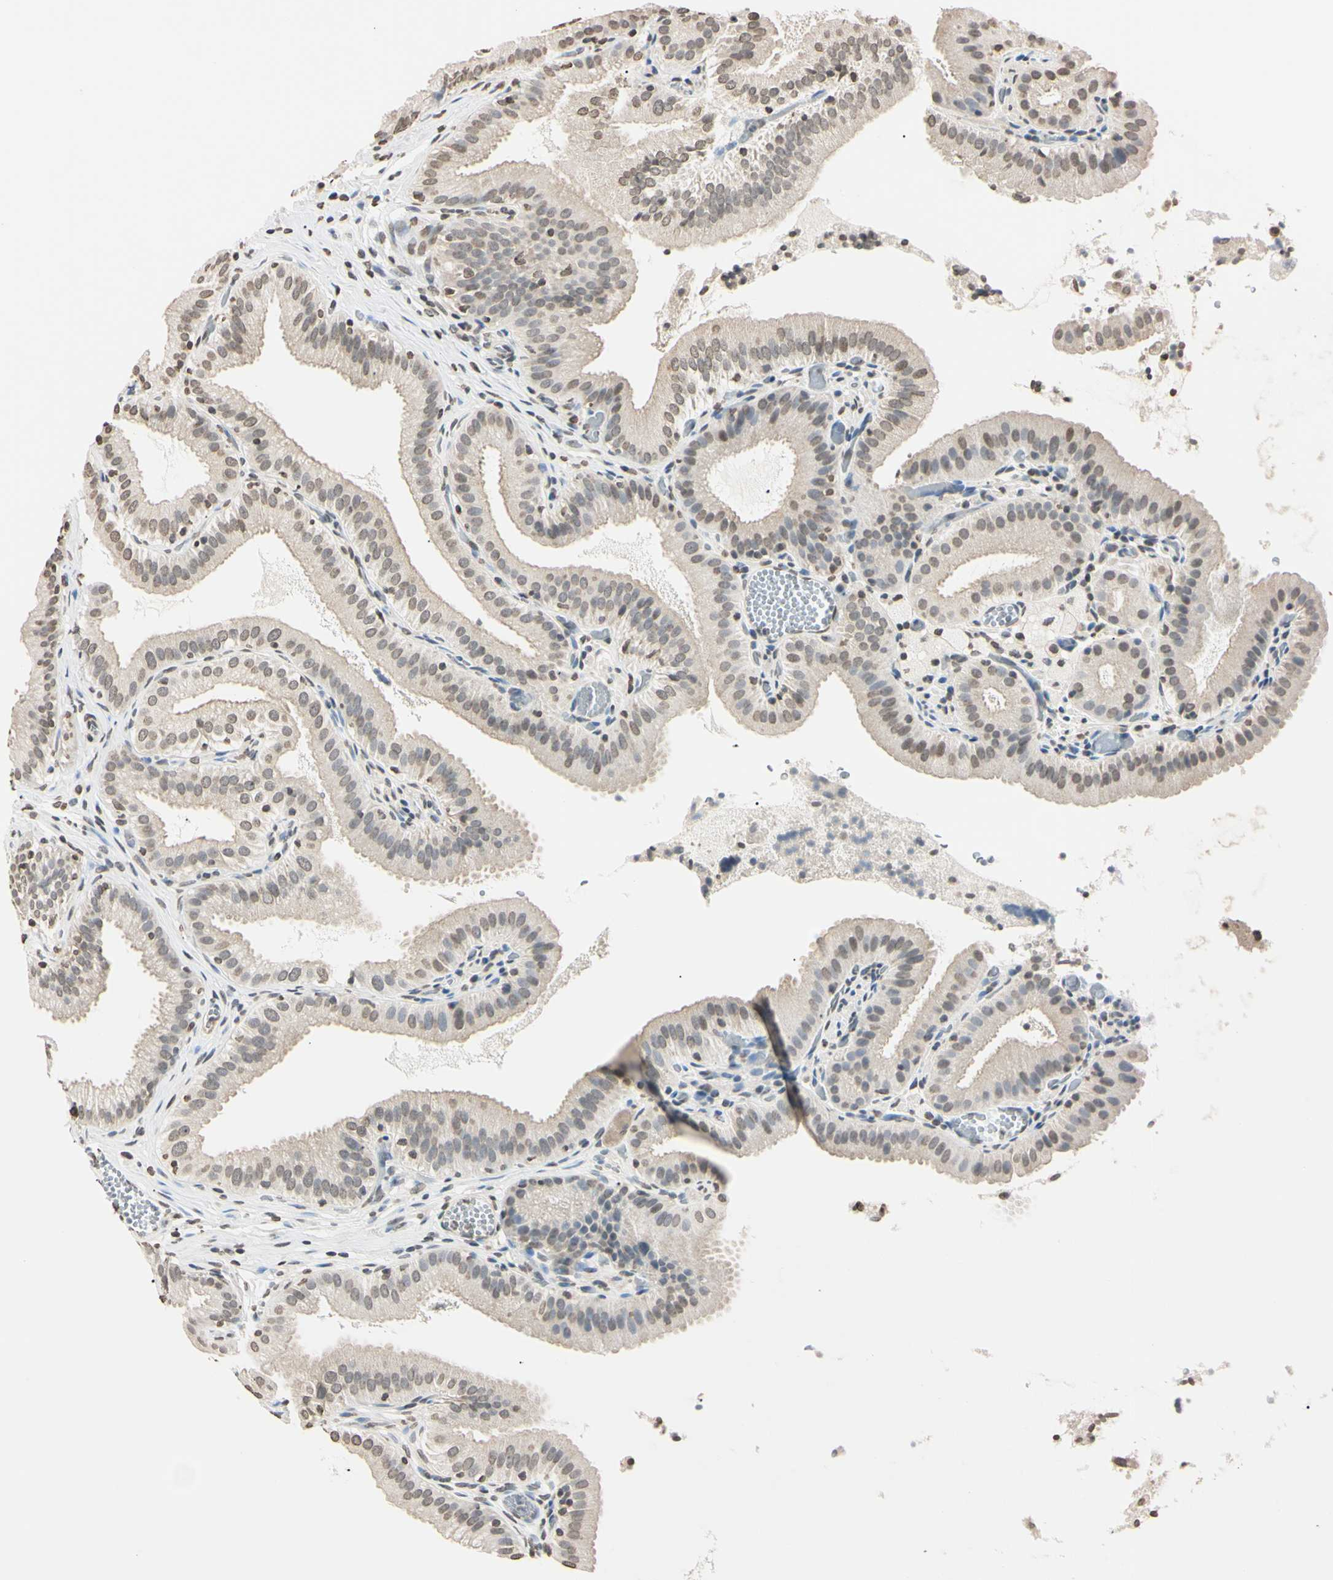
{"staining": {"intensity": "moderate", "quantity": "<25%", "location": "cytoplasmic/membranous,nuclear"}, "tissue": "gallbladder", "cell_type": "Glandular cells", "image_type": "normal", "snomed": [{"axis": "morphology", "description": "Normal tissue, NOS"}, {"axis": "topography", "description": "Gallbladder"}], "caption": "The immunohistochemical stain shows moderate cytoplasmic/membranous,nuclear staining in glandular cells of normal gallbladder. (DAB IHC with brightfield microscopy, high magnification).", "gene": "CDC45", "patient": {"sex": "male", "age": 54}}